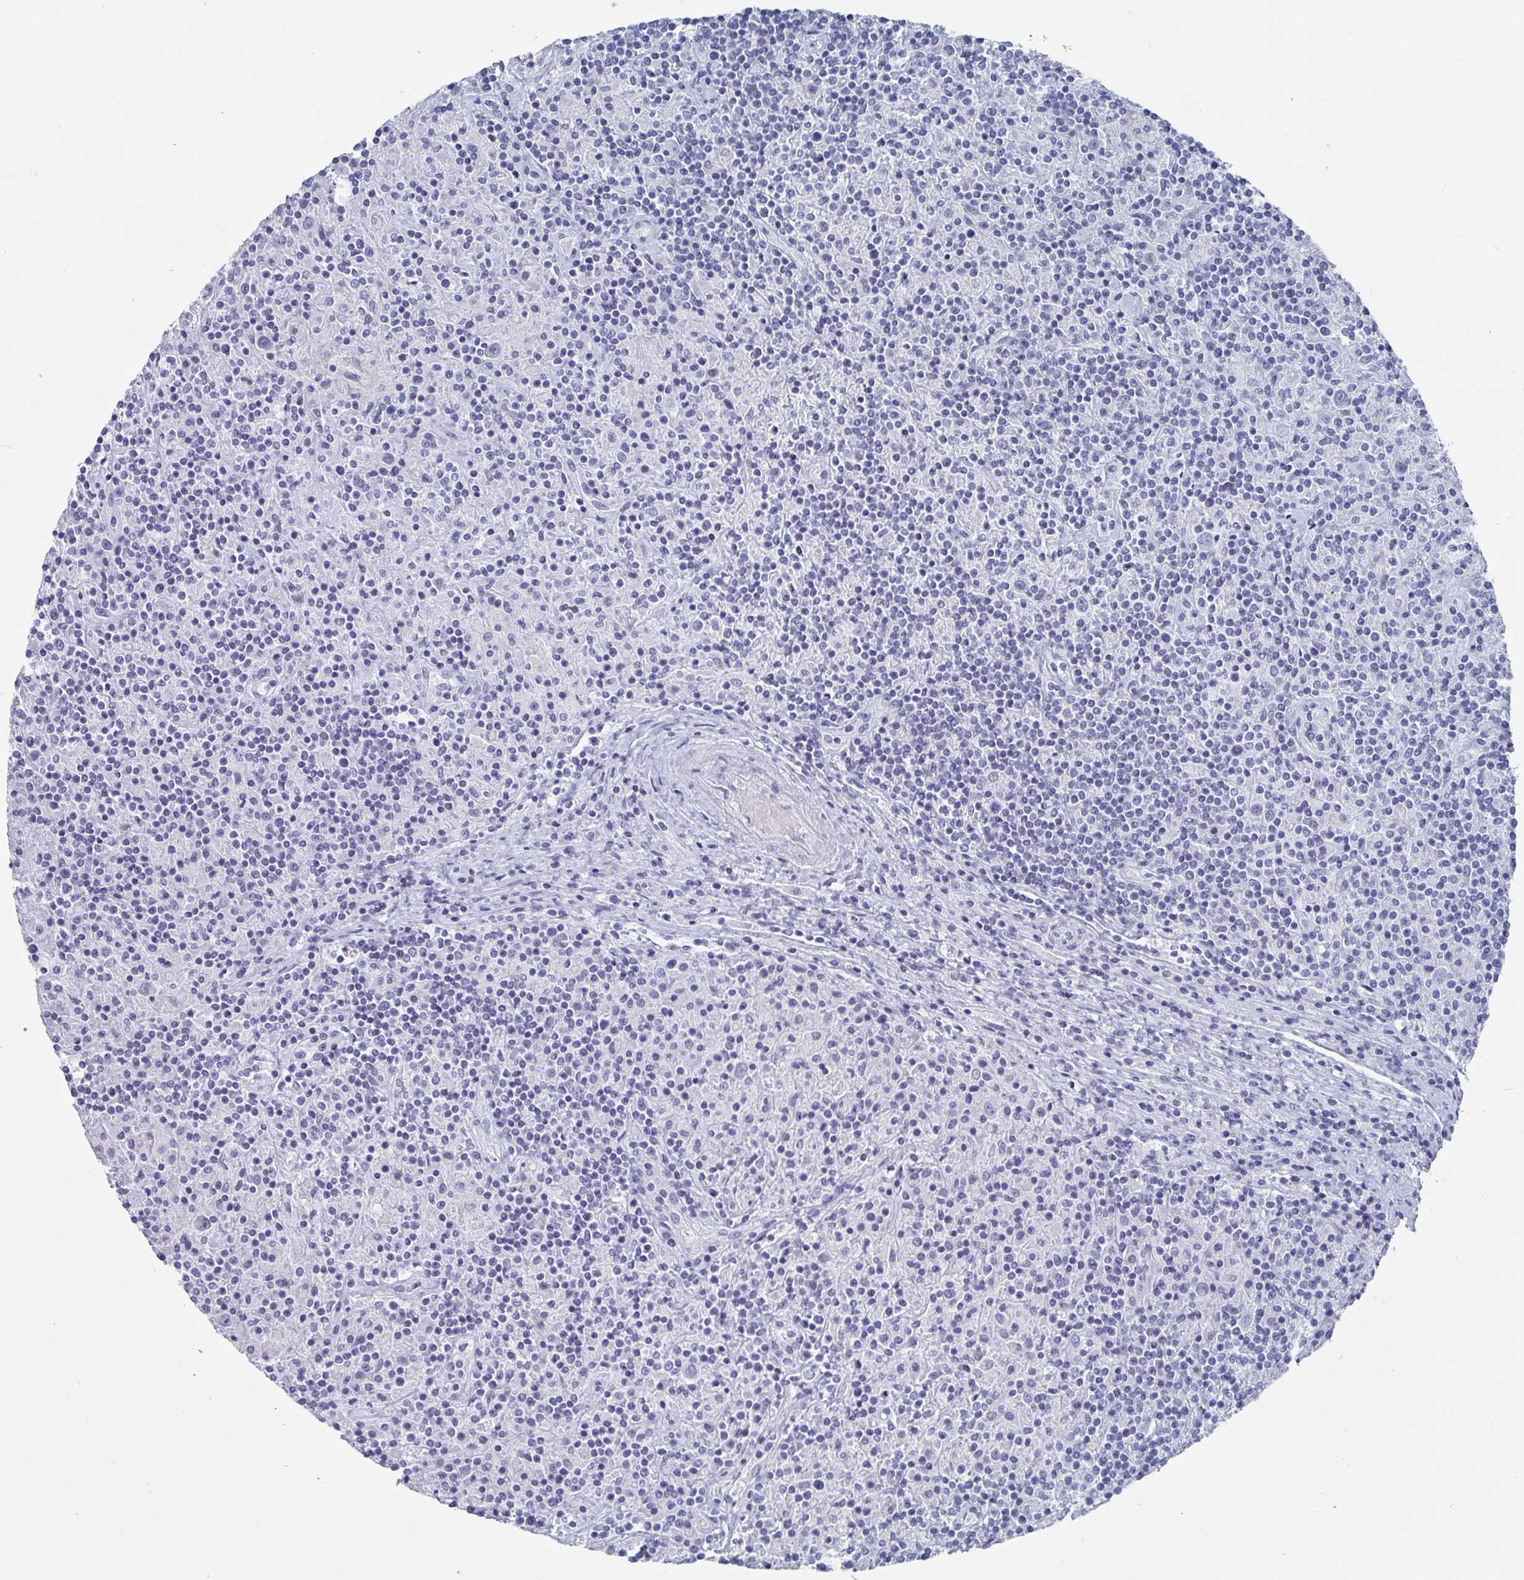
{"staining": {"intensity": "negative", "quantity": "none", "location": "none"}, "tissue": "lymphoma", "cell_type": "Tumor cells", "image_type": "cancer", "snomed": [{"axis": "morphology", "description": "Hodgkin's disease, NOS"}, {"axis": "topography", "description": "Lymph node"}], "caption": "DAB (3,3'-diaminobenzidine) immunohistochemical staining of lymphoma shows no significant expression in tumor cells. (Stains: DAB immunohistochemistry (IHC) with hematoxylin counter stain, Microscopy: brightfield microscopy at high magnification).", "gene": "CAMKV", "patient": {"sex": "male", "age": 70}}